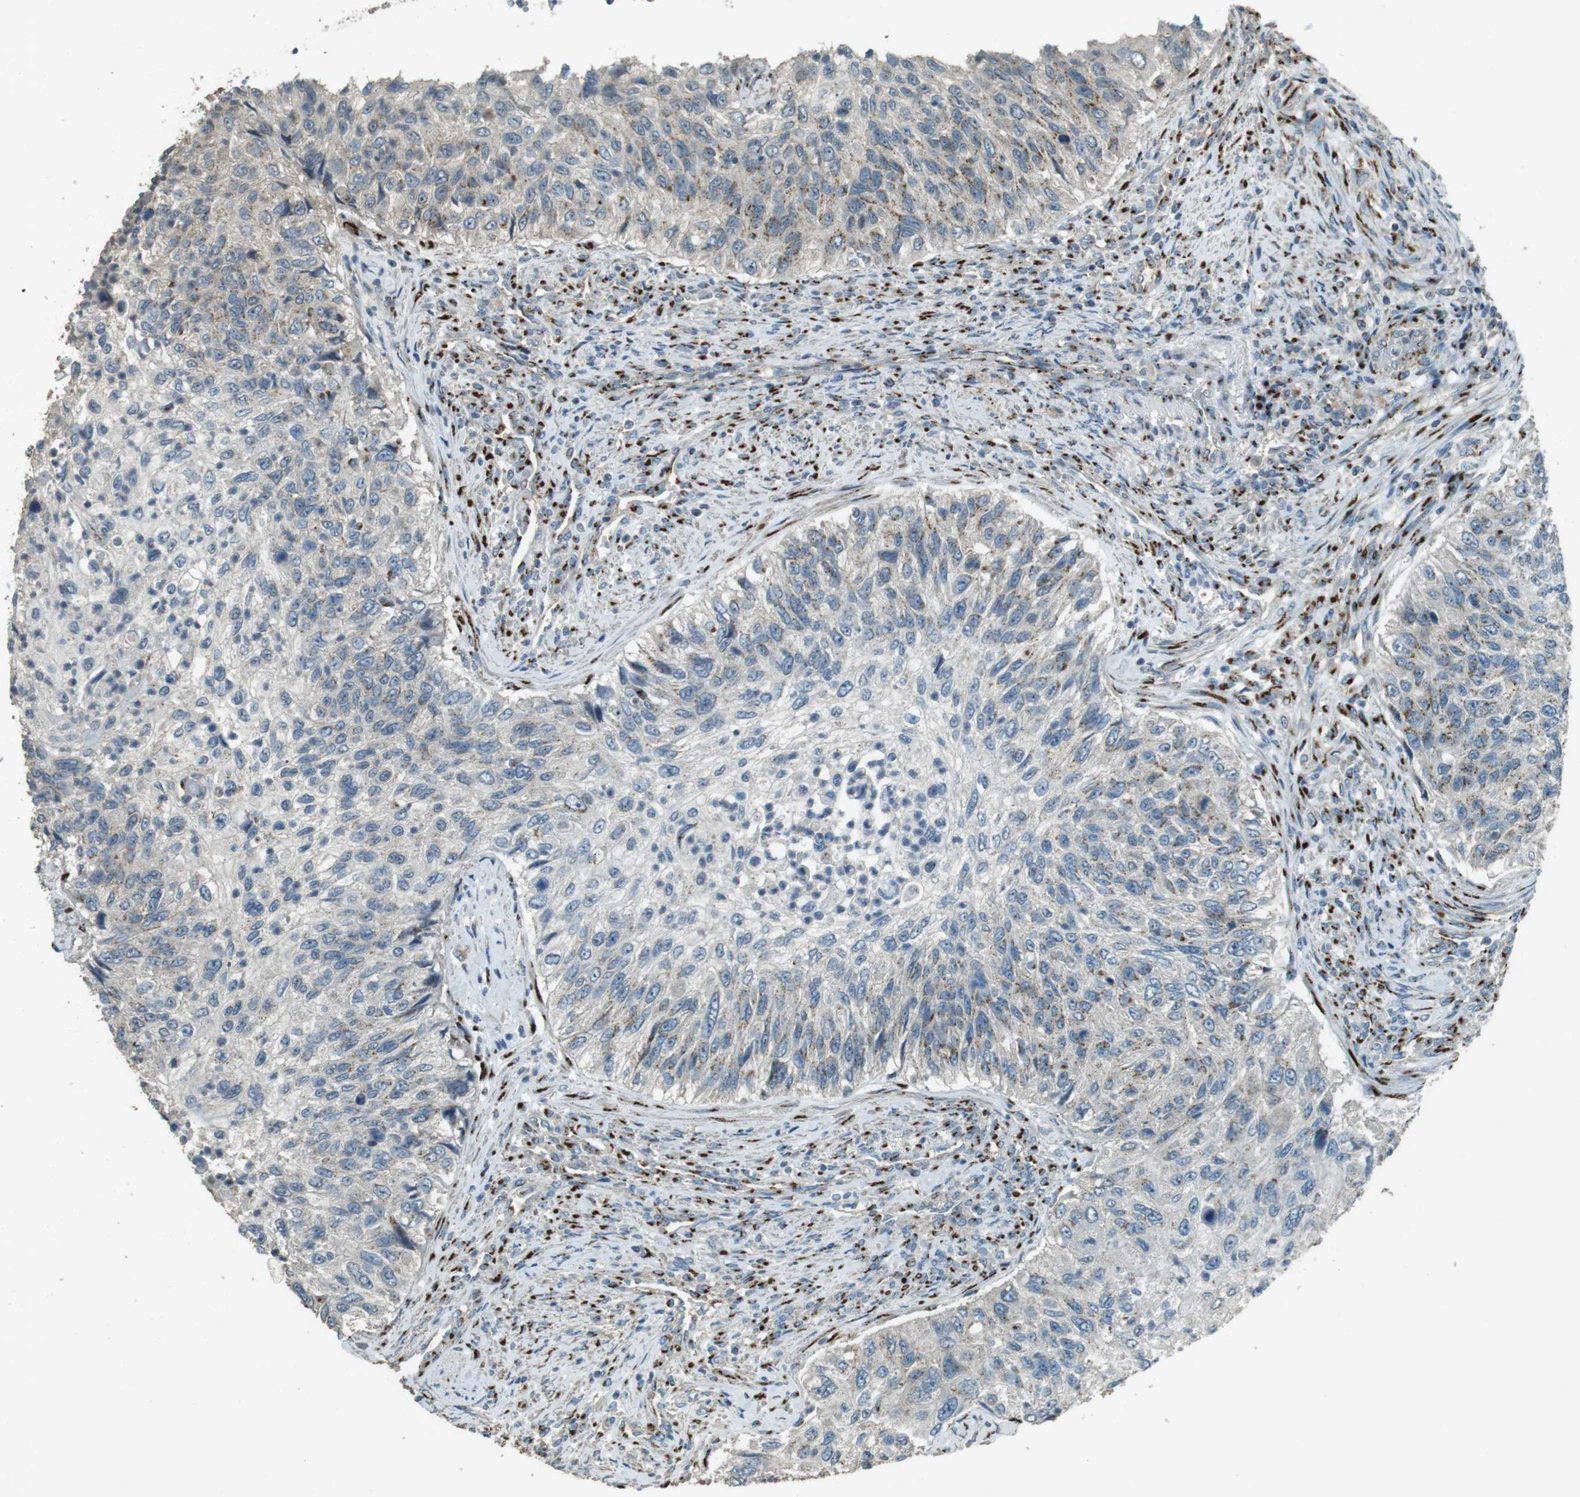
{"staining": {"intensity": "weak", "quantity": "25%-75%", "location": "cytoplasmic/membranous"}, "tissue": "urothelial cancer", "cell_type": "Tumor cells", "image_type": "cancer", "snomed": [{"axis": "morphology", "description": "Urothelial carcinoma, High grade"}, {"axis": "topography", "description": "Urinary bladder"}], "caption": "A micrograph of human urothelial cancer stained for a protein demonstrates weak cytoplasmic/membranous brown staining in tumor cells. (DAB IHC with brightfield microscopy, high magnification).", "gene": "TMEM115", "patient": {"sex": "female", "age": 60}}